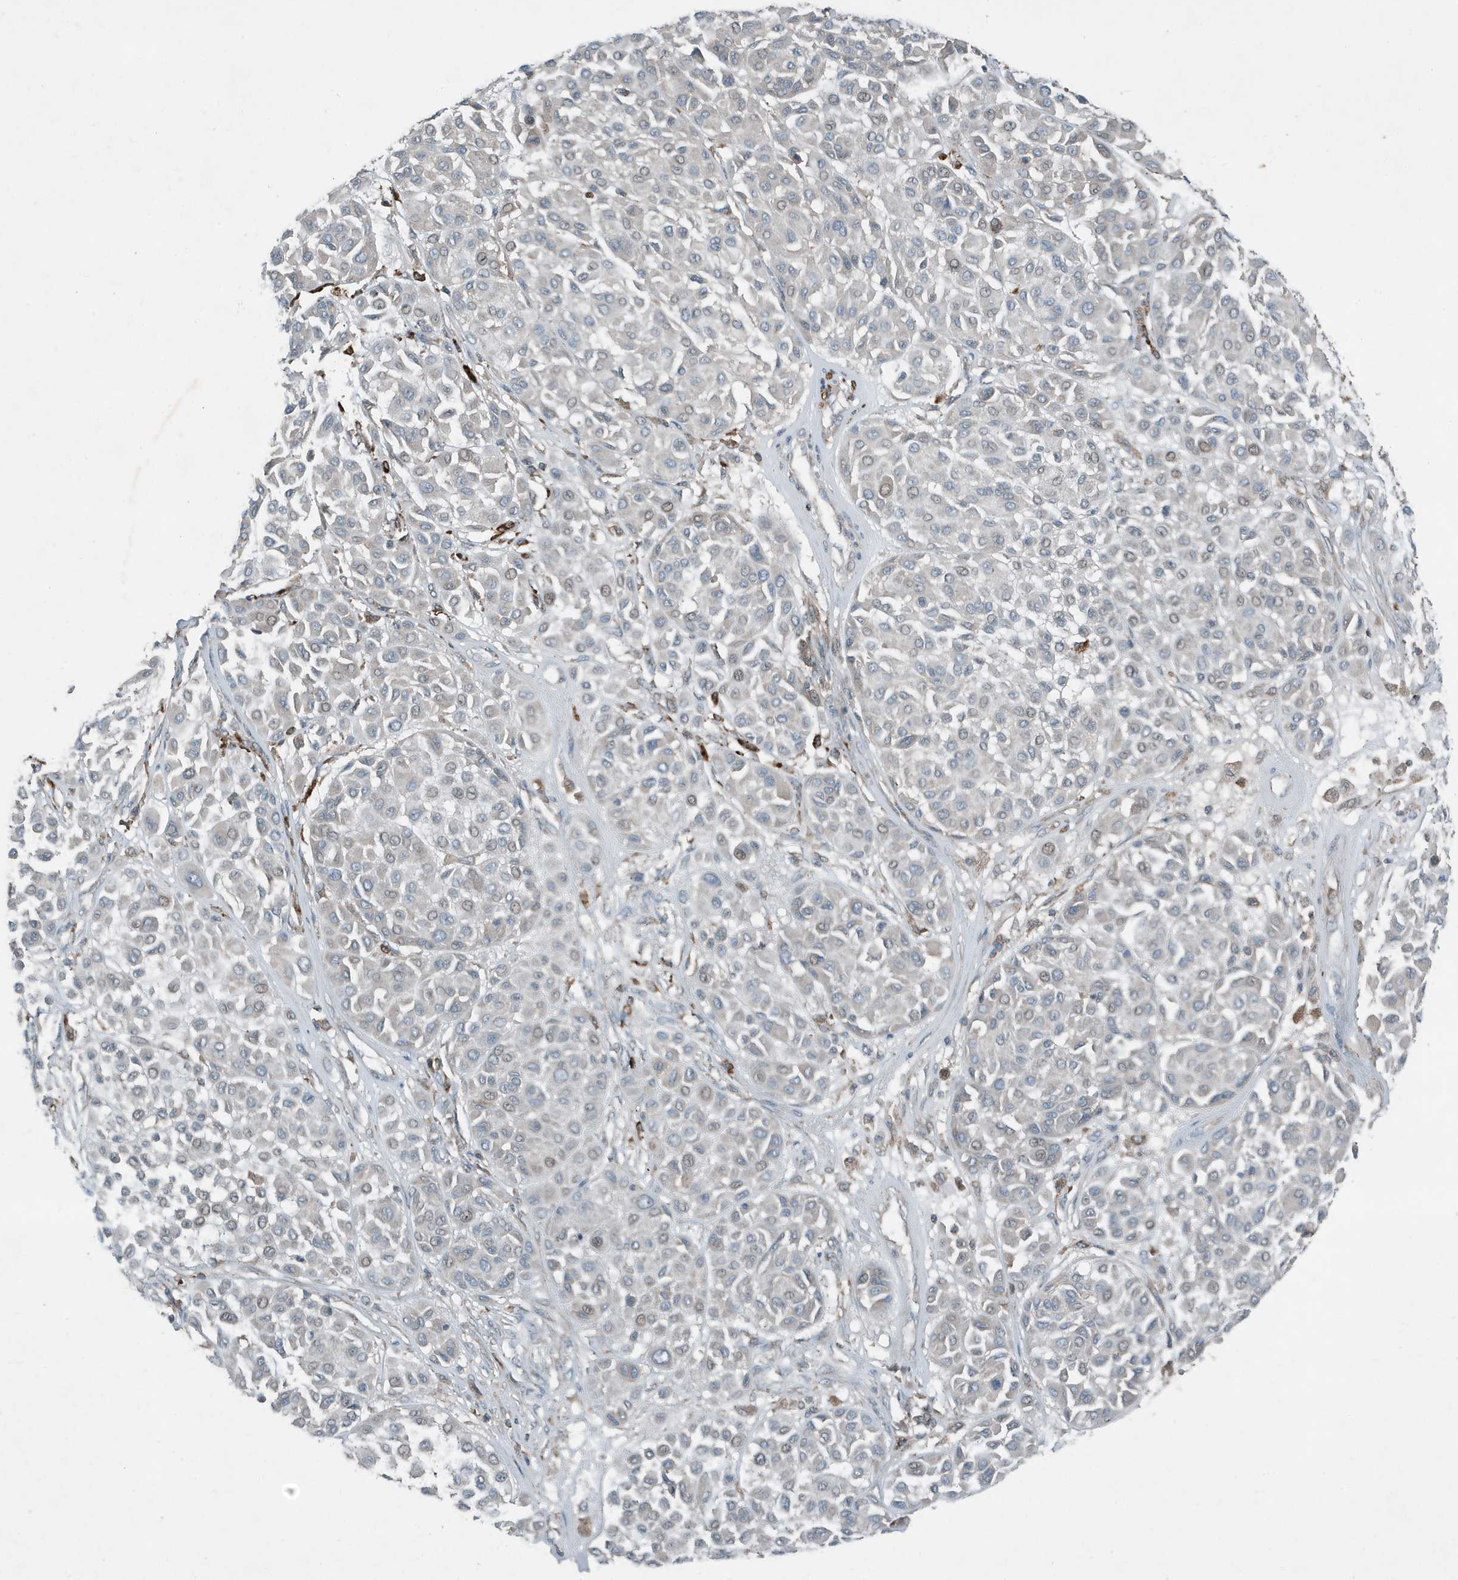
{"staining": {"intensity": "negative", "quantity": "none", "location": "none"}, "tissue": "melanoma", "cell_type": "Tumor cells", "image_type": "cancer", "snomed": [{"axis": "morphology", "description": "Malignant melanoma, Metastatic site"}, {"axis": "topography", "description": "Soft tissue"}], "caption": "The image displays no staining of tumor cells in melanoma.", "gene": "DAPP1", "patient": {"sex": "male", "age": 41}}